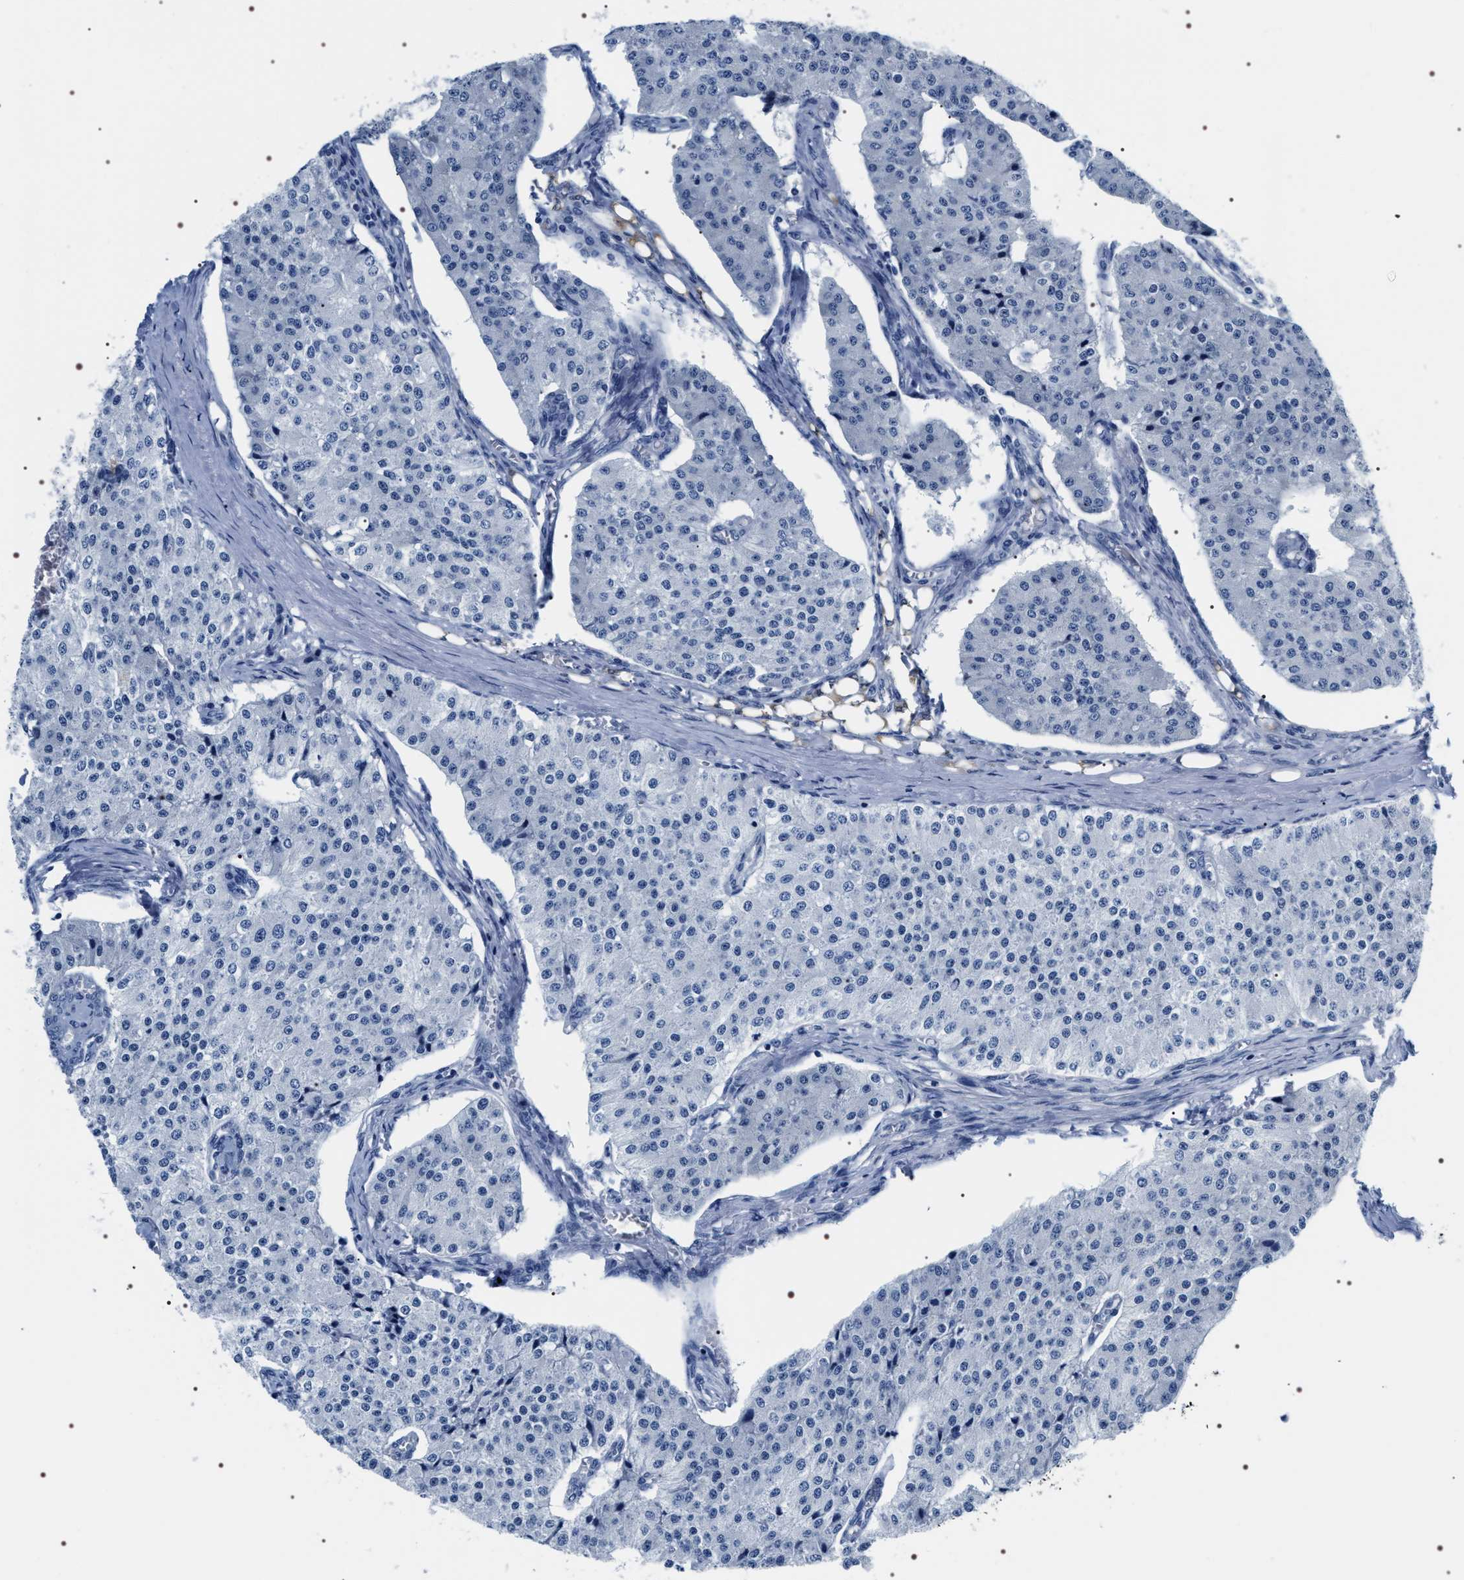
{"staining": {"intensity": "negative", "quantity": "none", "location": "none"}, "tissue": "carcinoid", "cell_type": "Tumor cells", "image_type": "cancer", "snomed": [{"axis": "morphology", "description": "Carcinoid, malignant, NOS"}, {"axis": "topography", "description": "Colon"}], "caption": "Immunohistochemistry (IHC) histopathology image of human malignant carcinoid stained for a protein (brown), which exhibits no staining in tumor cells.", "gene": "ADH4", "patient": {"sex": "female", "age": 52}}